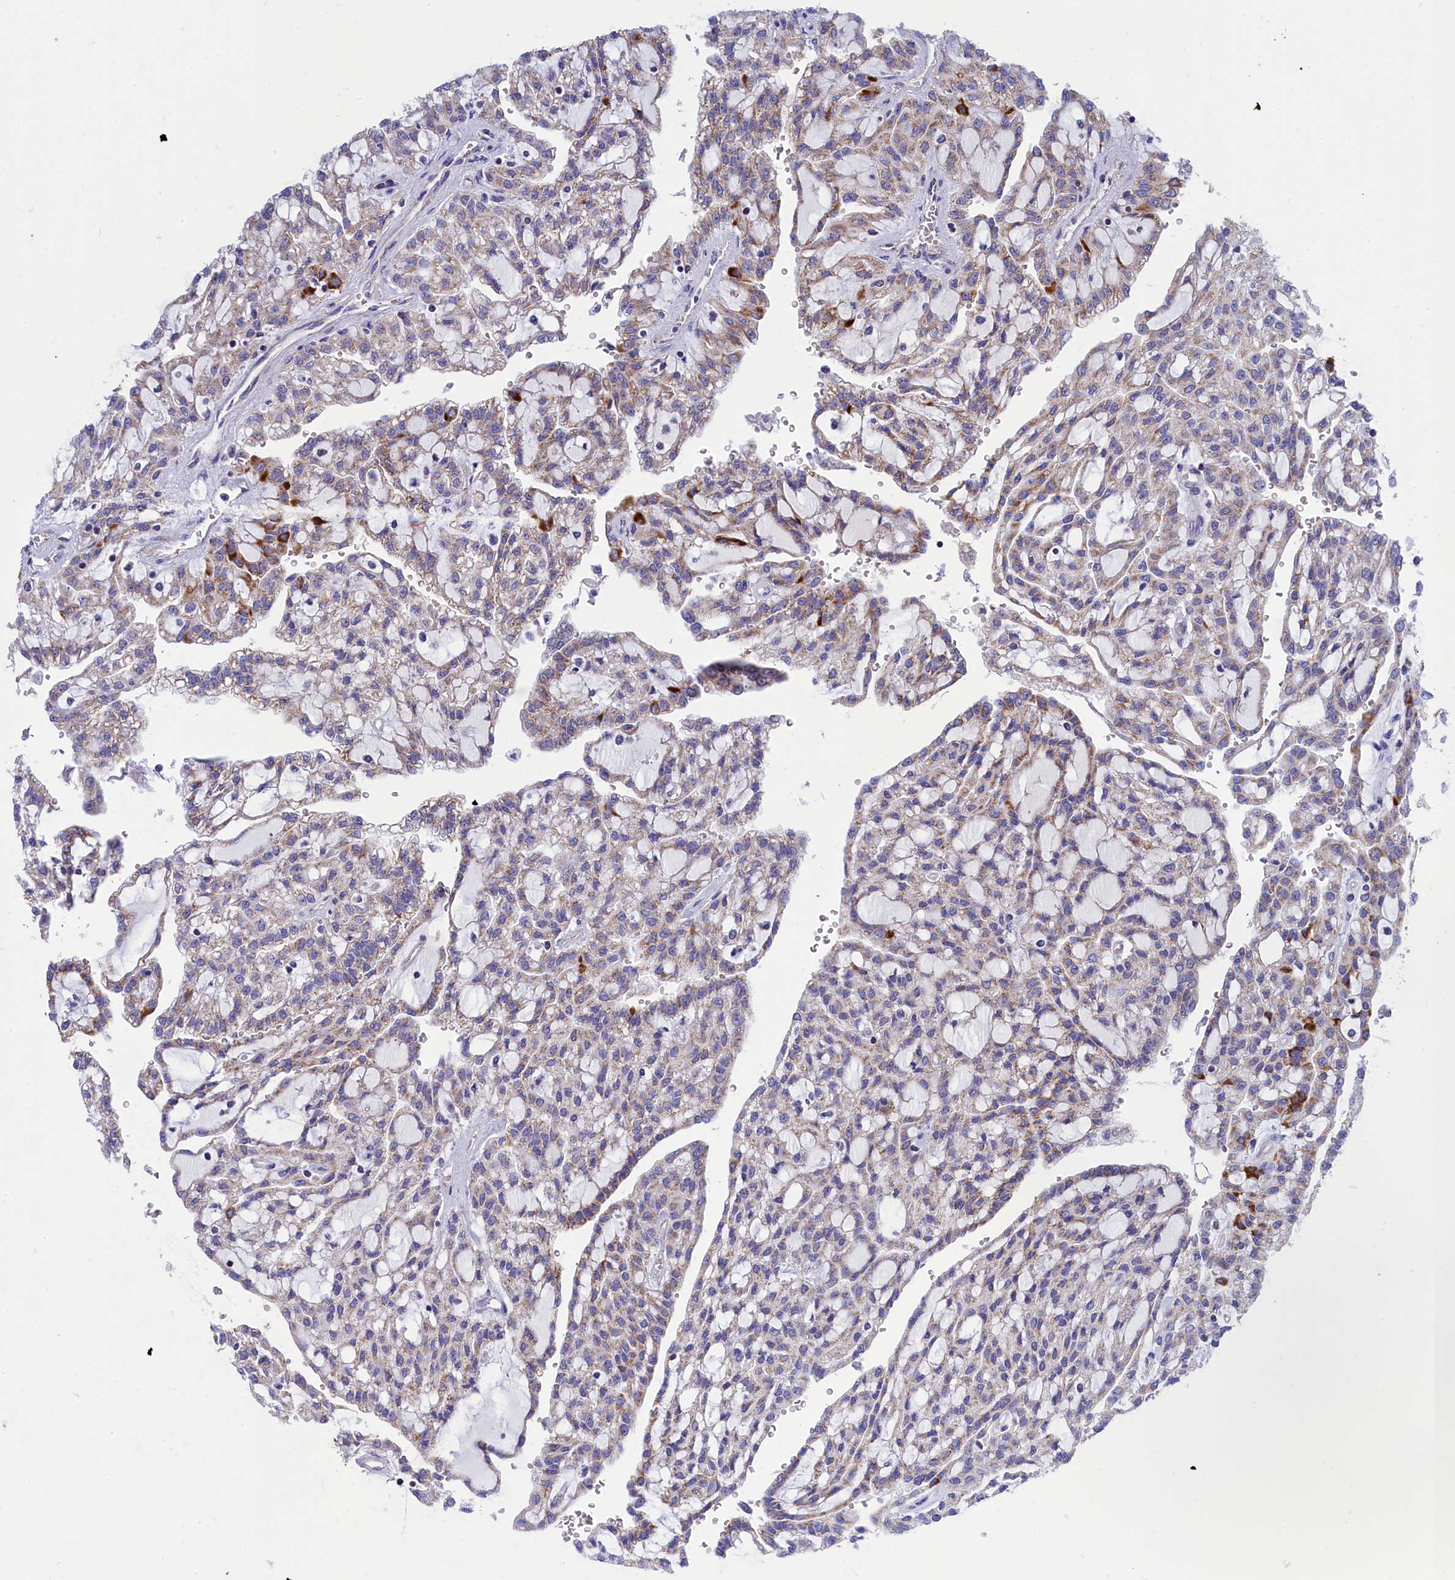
{"staining": {"intensity": "strong", "quantity": "<25%", "location": "cytoplasmic/membranous"}, "tissue": "renal cancer", "cell_type": "Tumor cells", "image_type": "cancer", "snomed": [{"axis": "morphology", "description": "Adenocarcinoma, NOS"}, {"axis": "topography", "description": "Kidney"}], "caption": "Immunohistochemical staining of human renal adenocarcinoma displays strong cytoplasmic/membranous protein staining in about <25% of tumor cells.", "gene": "CCRL2", "patient": {"sex": "male", "age": 63}}